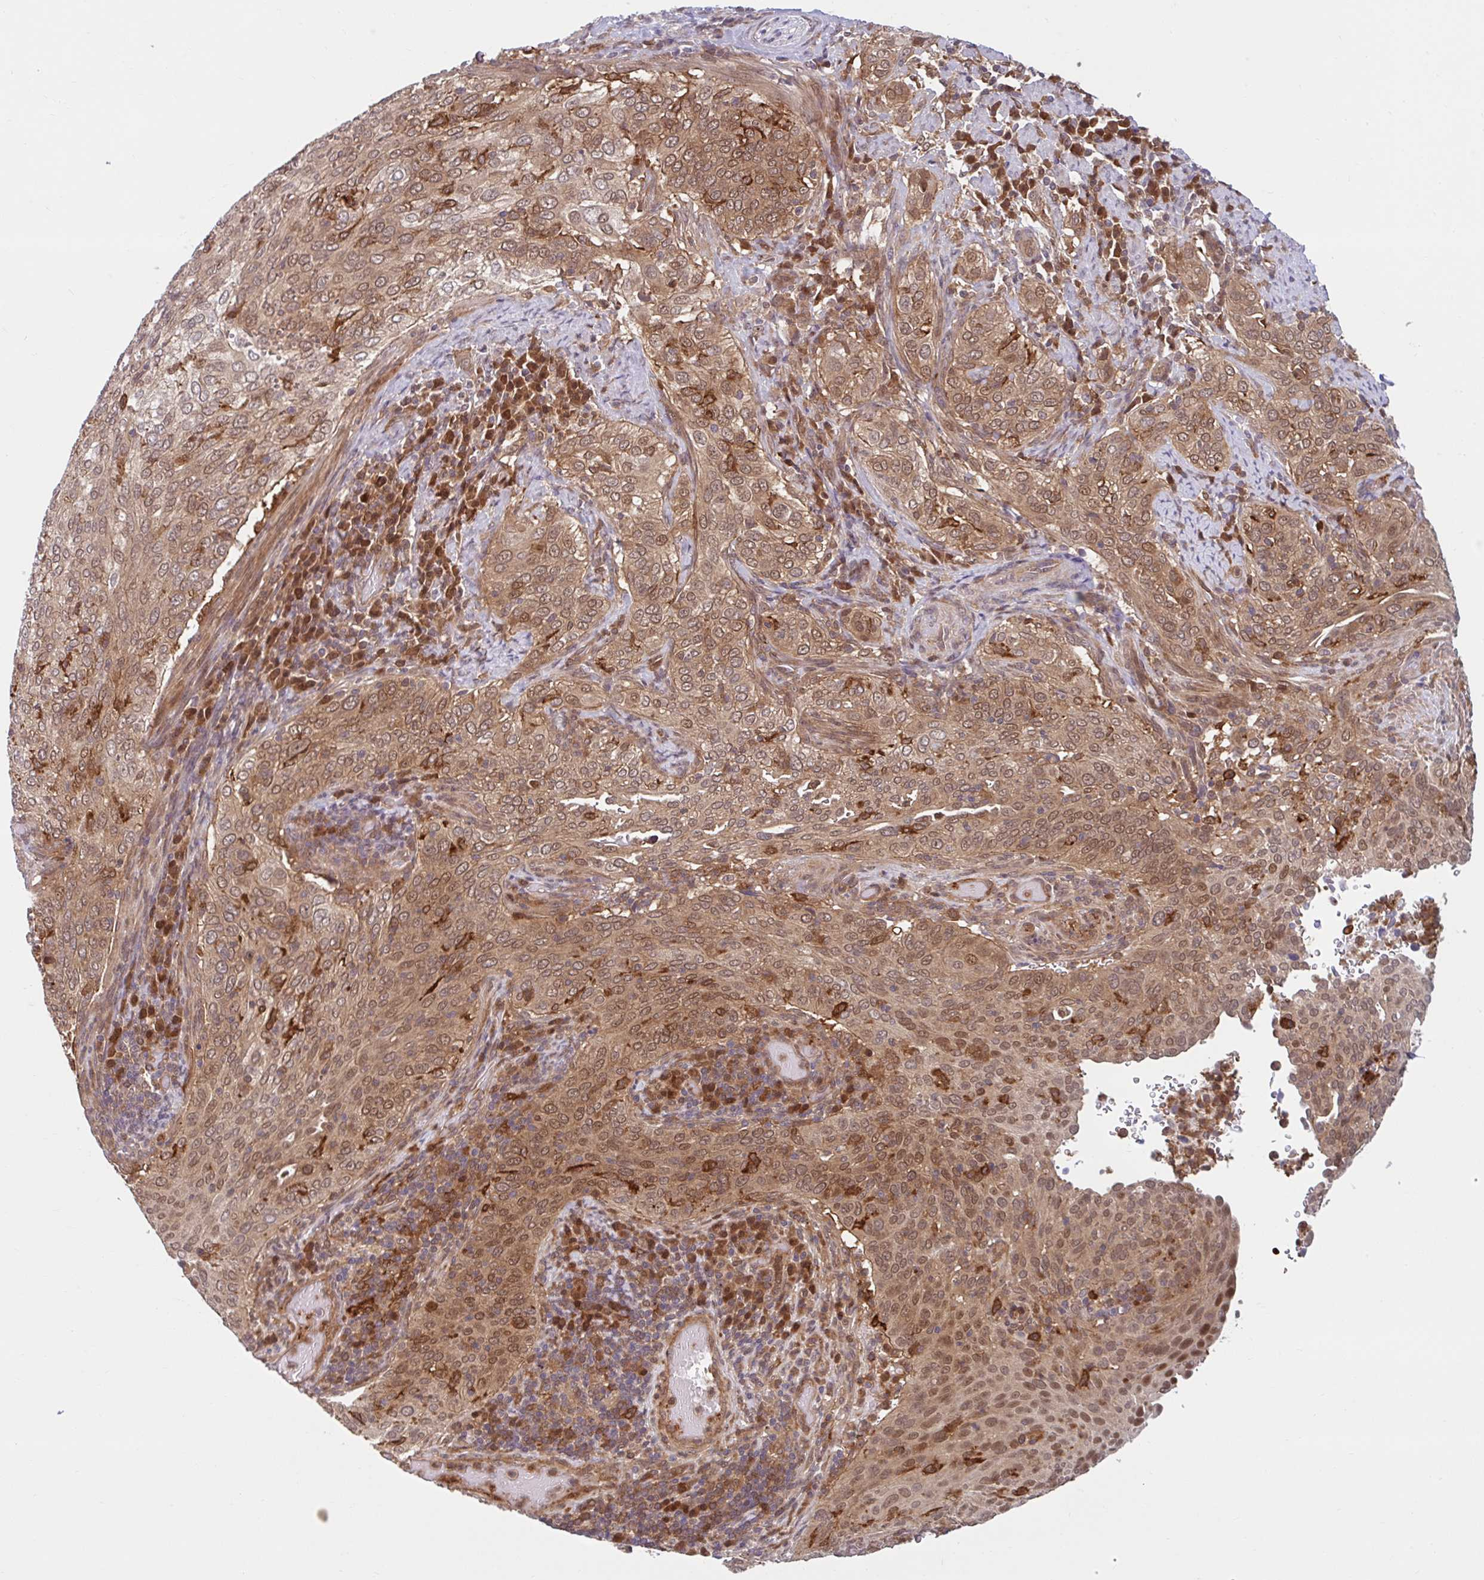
{"staining": {"intensity": "moderate", "quantity": ">75%", "location": "cytoplasmic/membranous,nuclear"}, "tissue": "cervical cancer", "cell_type": "Tumor cells", "image_type": "cancer", "snomed": [{"axis": "morphology", "description": "Squamous cell carcinoma, NOS"}, {"axis": "topography", "description": "Cervix"}], "caption": "DAB (3,3'-diaminobenzidine) immunohistochemical staining of human cervical cancer (squamous cell carcinoma) demonstrates moderate cytoplasmic/membranous and nuclear protein positivity in approximately >75% of tumor cells.", "gene": "HMBS", "patient": {"sex": "female", "age": 38}}